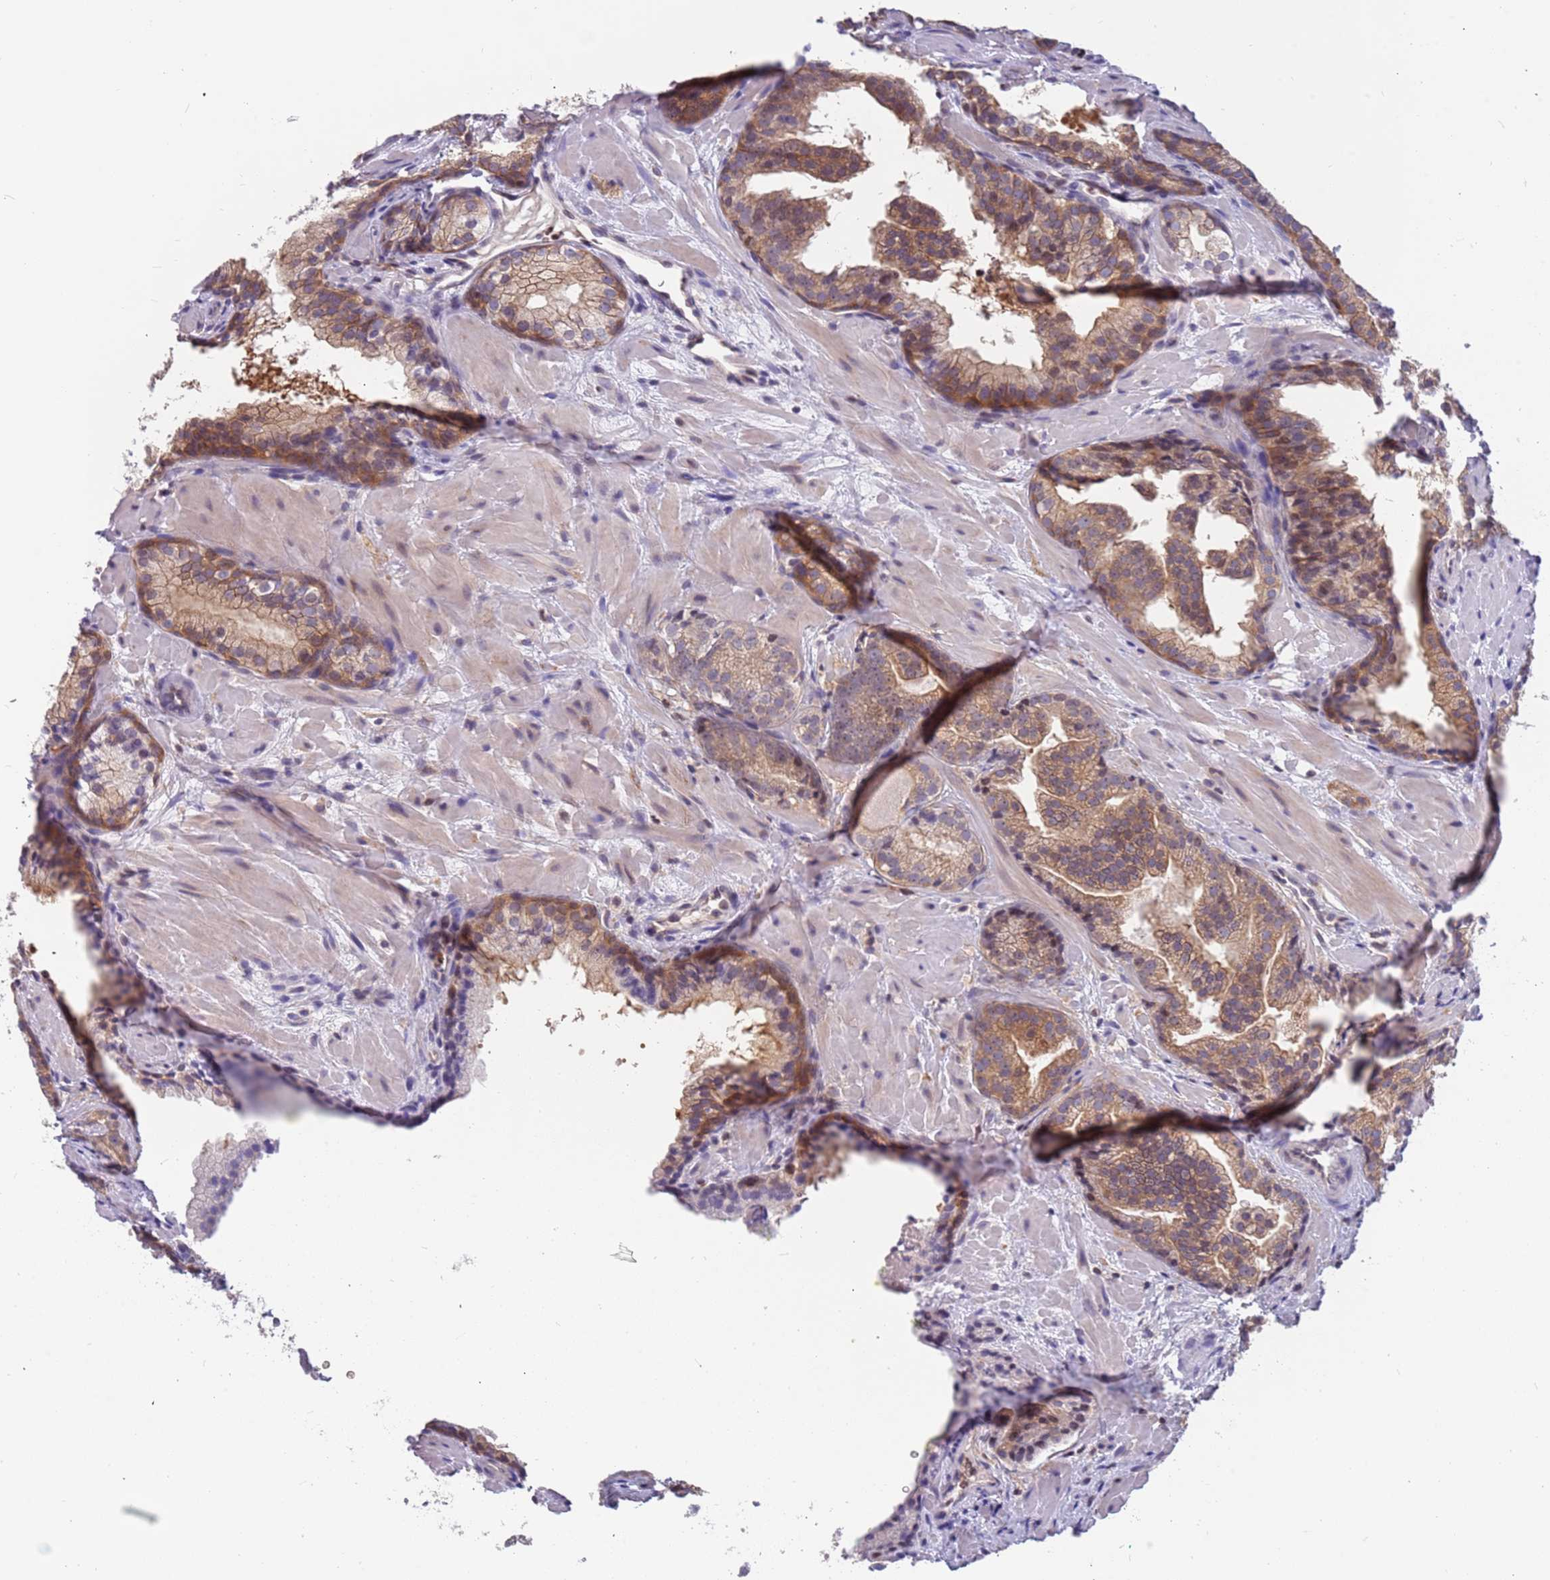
{"staining": {"intensity": "moderate", "quantity": ">75%", "location": "cytoplasmic/membranous"}, "tissue": "prostate cancer", "cell_type": "Tumor cells", "image_type": "cancer", "snomed": [{"axis": "morphology", "description": "Adenocarcinoma, High grade"}, {"axis": "topography", "description": "Prostate"}], "caption": "The histopathology image shows immunohistochemical staining of adenocarcinoma (high-grade) (prostate). There is moderate cytoplasmic/membranous positivity is seen in about >75% of tumor cells.", "gene": "ARHGEF5", "patient": {"sex": "male", "age": 60}}